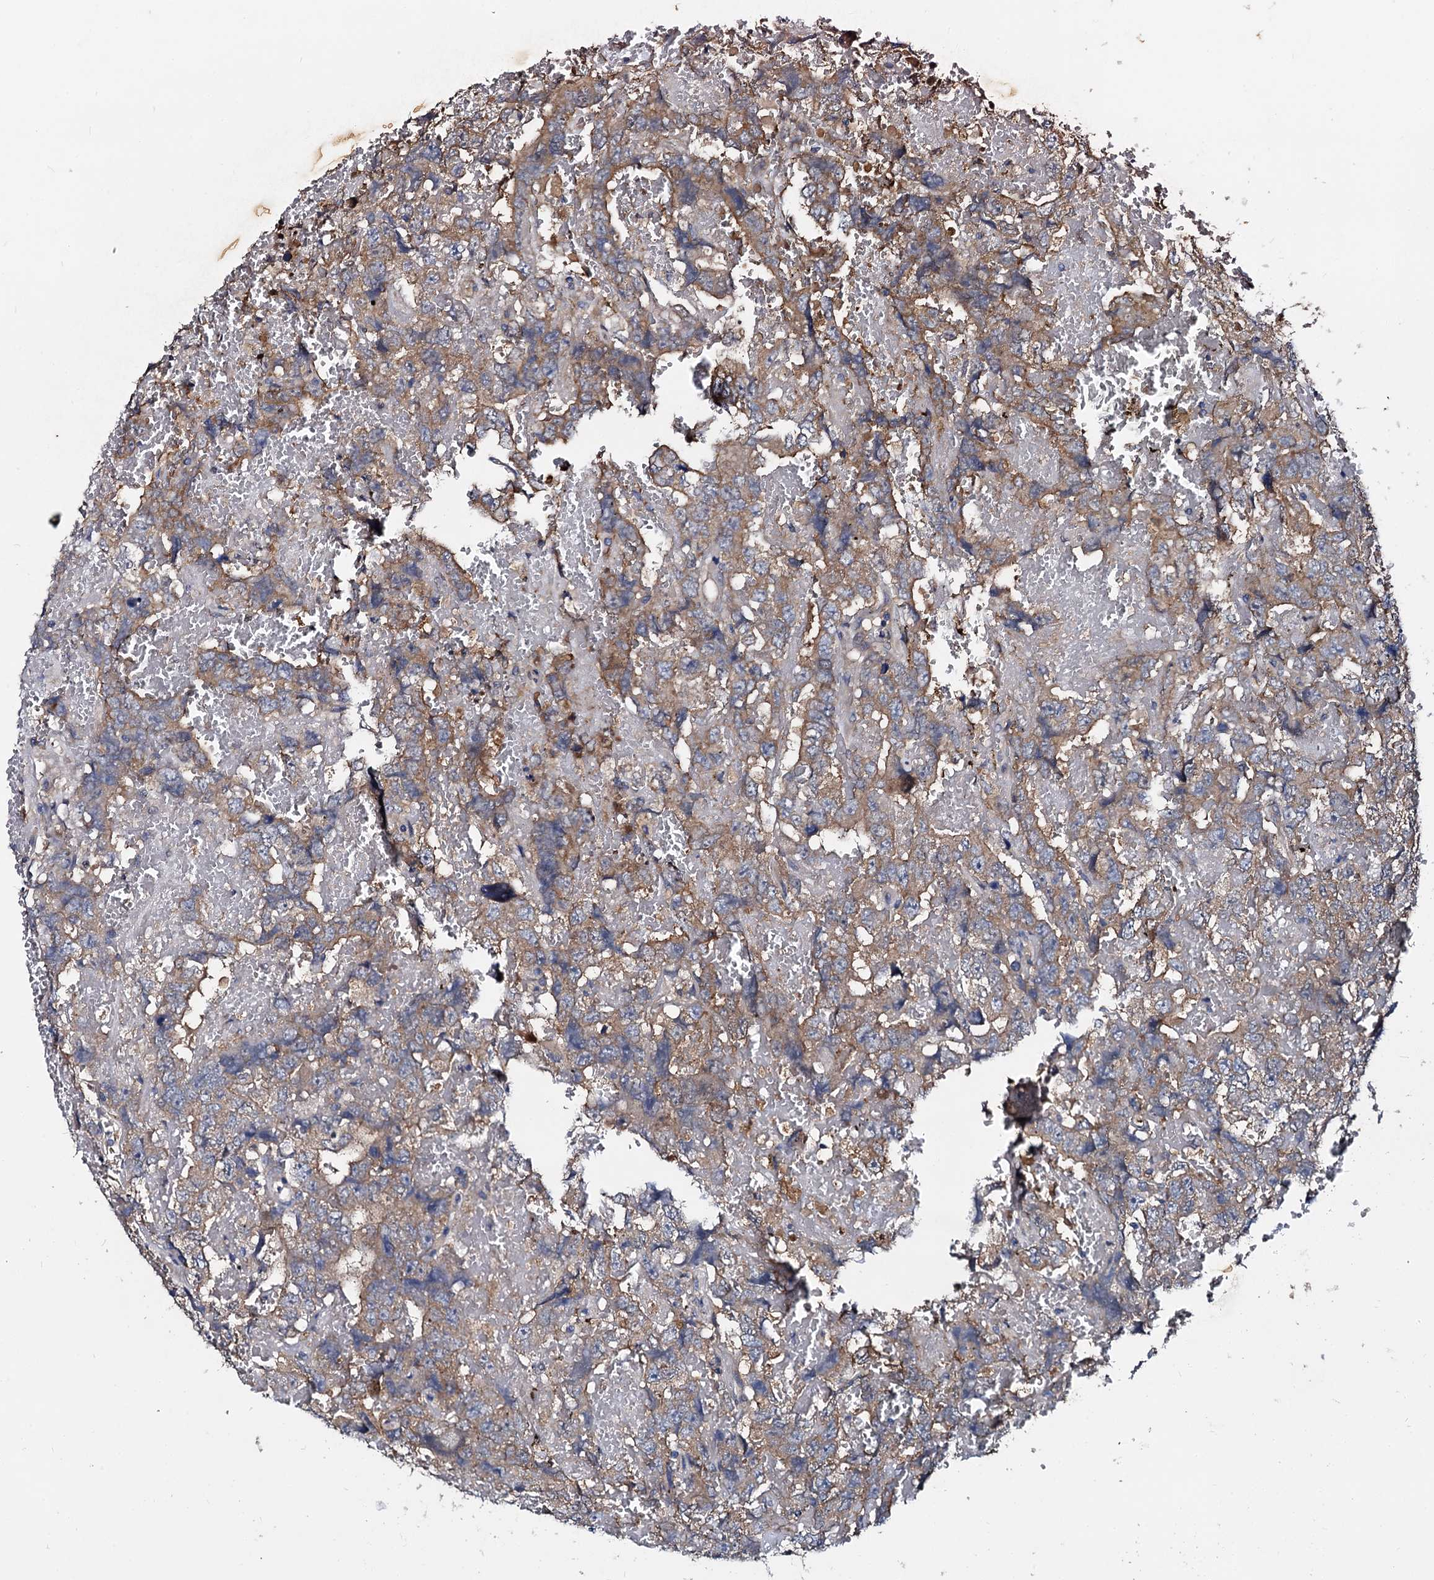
{"staining": {"intensity": "moderate", "quantity": ">75%", "location": "cytoplasmic/membranous"}, "tissue": "testis cancer", "cell_type": "Tumor cells", "image_type": "cancer", "snomed": [{"axis": "morphology", "description": "Carcinoma, Embryonal, NOS"}, {"axis": "topography", "description": "Testis"}], "caption": "Testis cancer was stained to show a protein in brown. There is medium levels of moderate cytoplasmic/membranous staining in approximately >75% of tumor cells.", "gene": "CEP192", "patient": {"sex": "male", "age": 45}}